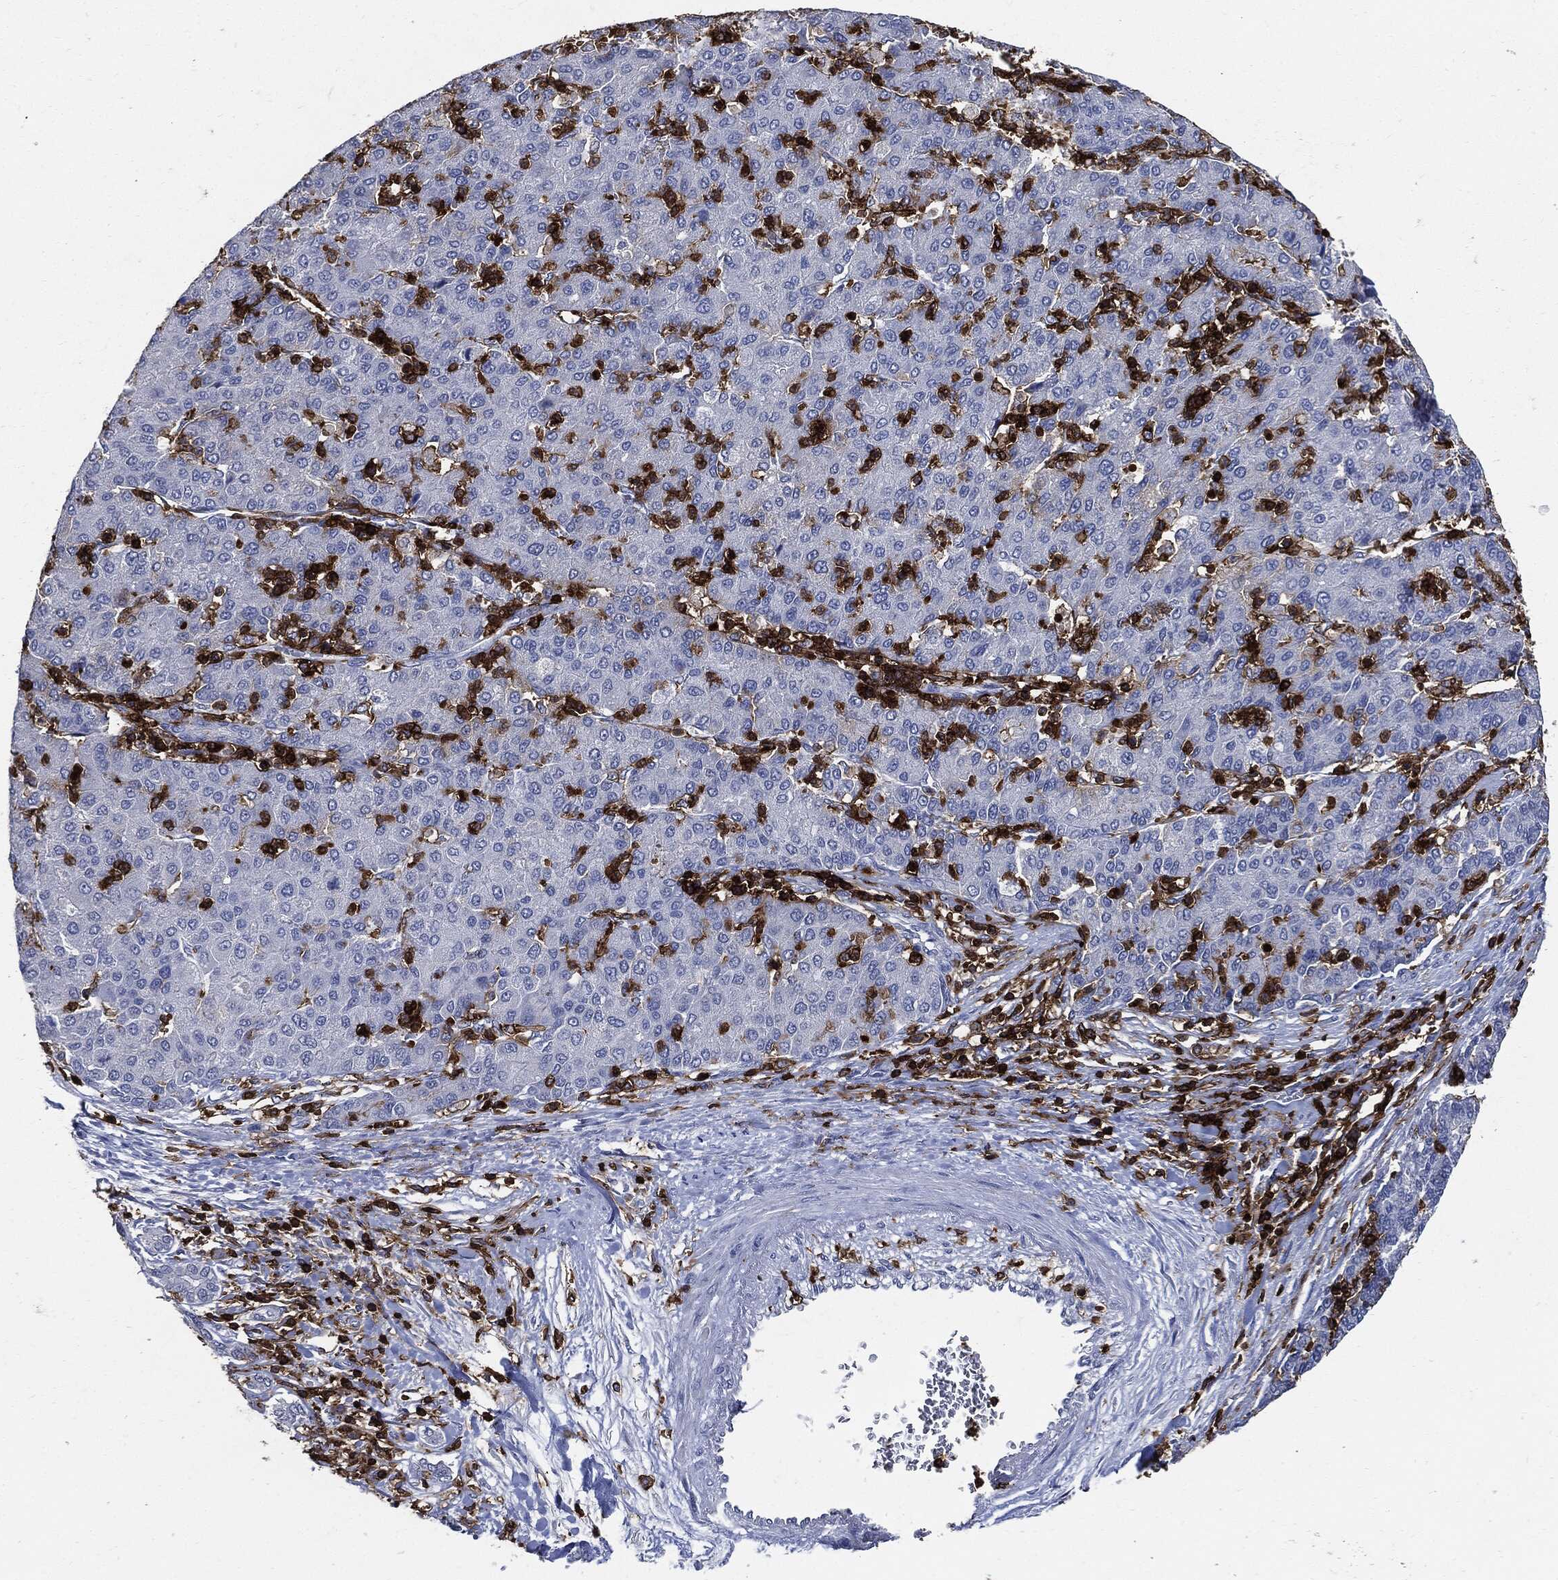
{"staining": {"intensity": "negative", "quantity": "none", "location": "none"}, "tissue": "liver cancer", "cell_type": "Tumor cells", "image_type": "cancer", "snomed": [{"axis": "morphology", "description": "Carcinoma, Hepatocellular, NOS"}, {"axis": "topography", "description": "Liver"}], "caption": "A high-resolution image shows immunohistochemistry (IHC) staining of hepatocellular carcinoma (liver), which displays no significant positivity in tumor cells.", "gene": "PTPRC", "patient": {"sex": "male", "age": 65}}